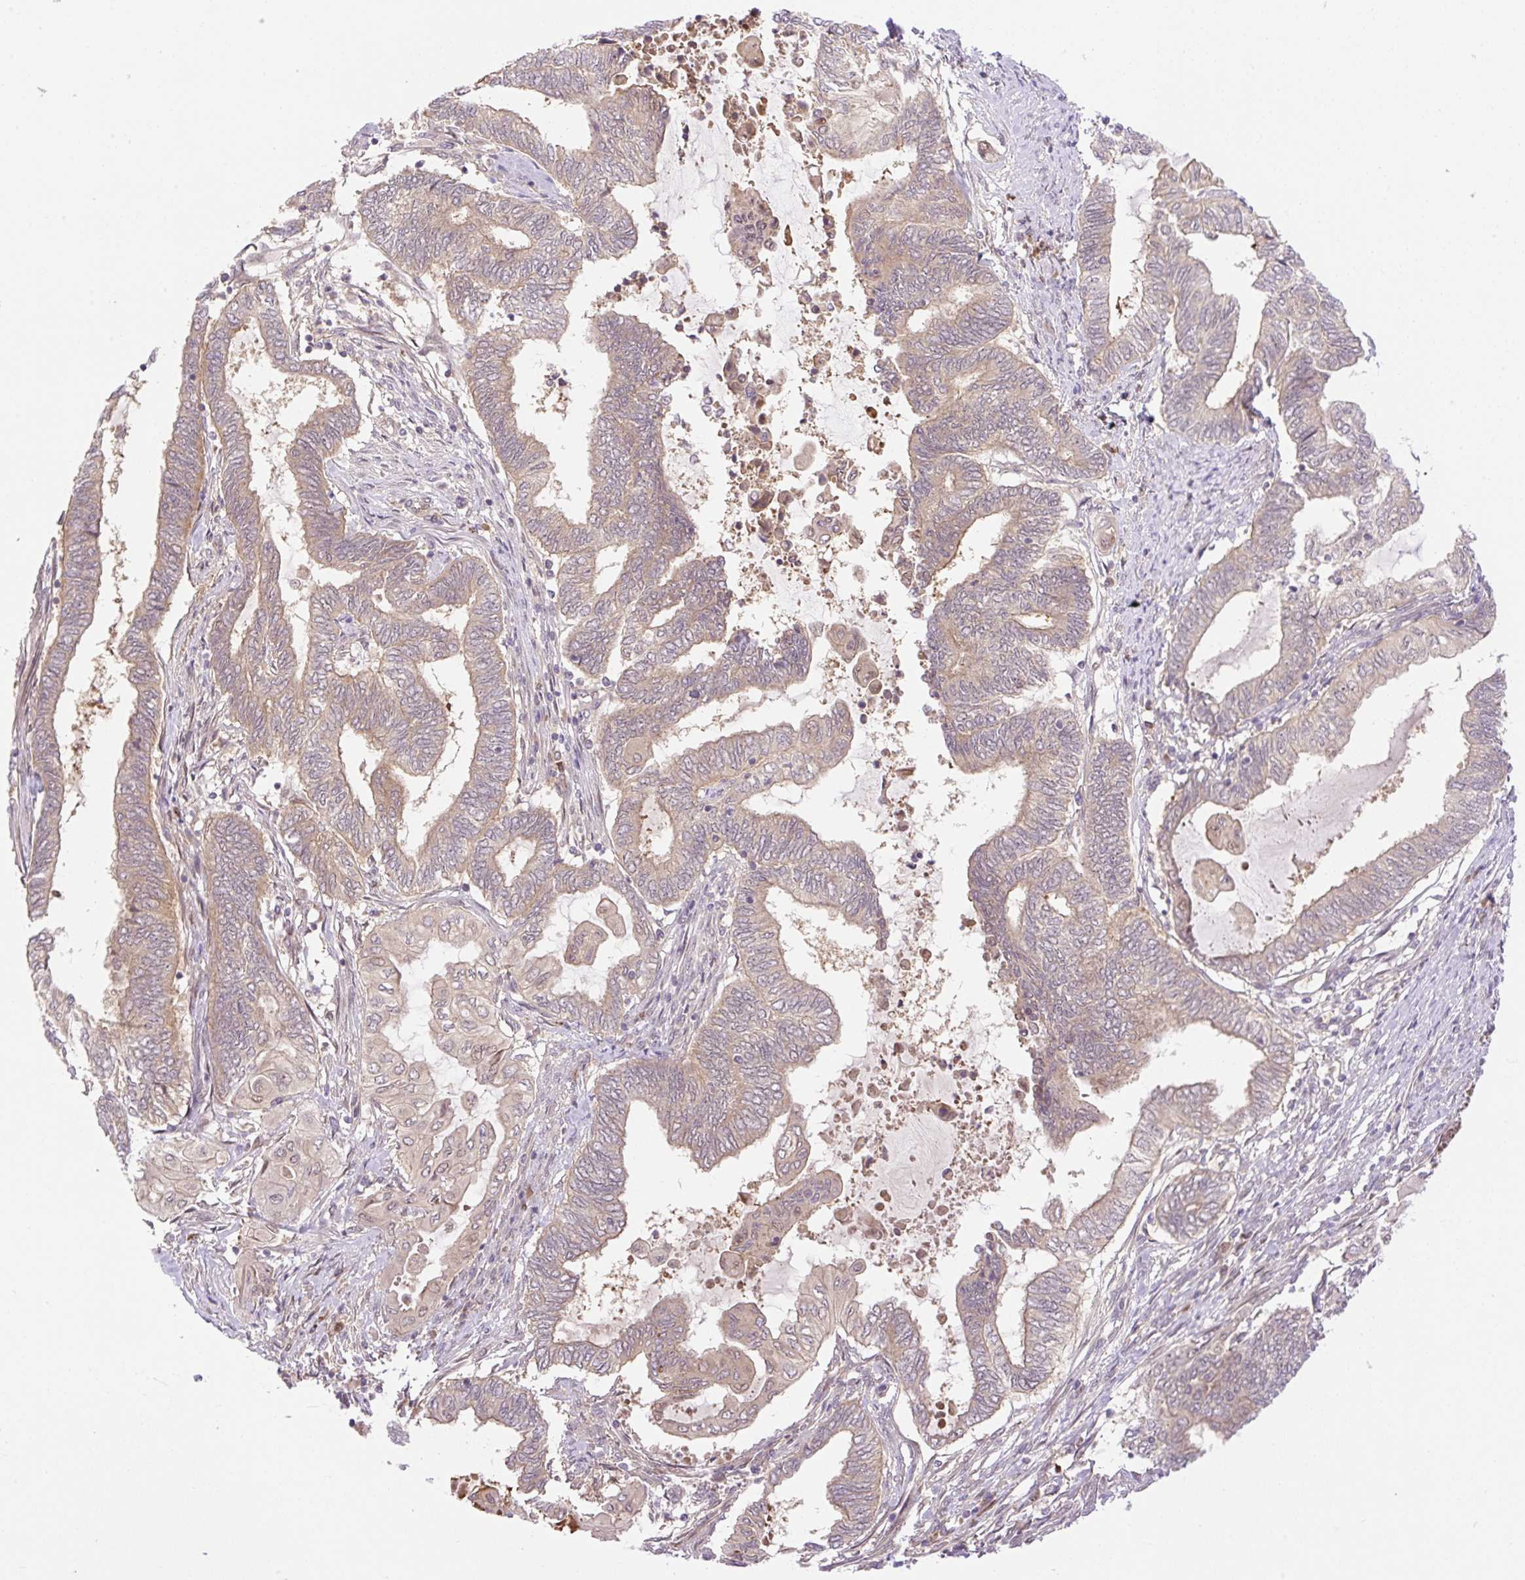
{"staining": {"intensity": "weak", "quantity": "<25%", "location": "cytoplasmic/membranous"}, "tissue": "endometrial cancer", "cell_type": "Tumor cells", "image_type": "cancer", "snomed": [{"axis": "morphology", "description": "Adenocarcinoma, NOS"}, {"axis": "topography", "description": "Uterus"}, {"axis": "topography", "description": "Endometrium"}], "caption": "Image shows no significant protein expression in tumor cells of endometrial cancer.", "gene": "VPS25", "patient": {"sex": "female", "age": 70}}